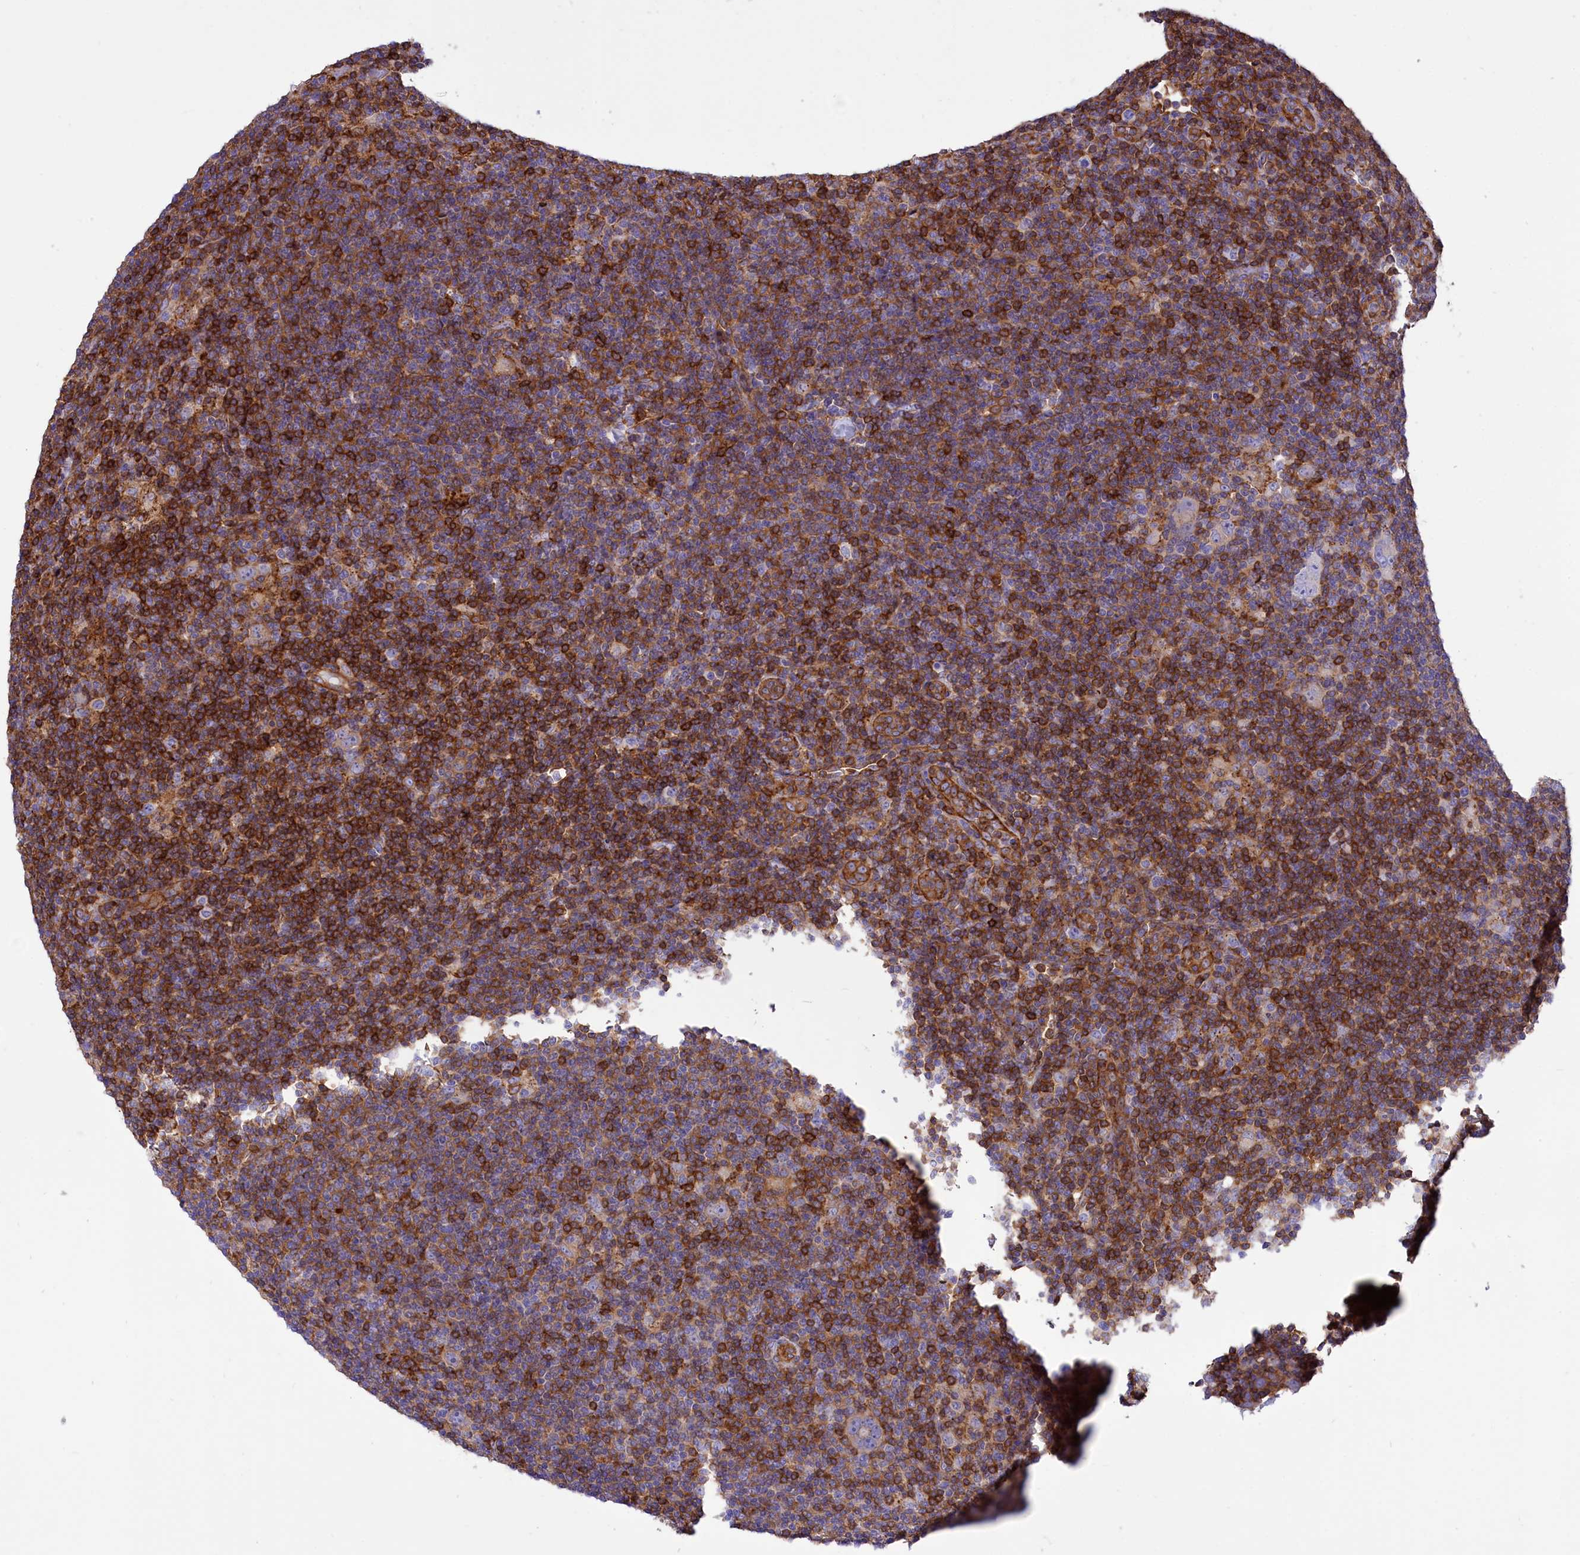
{"staining": {"intensity": "negative", "quantity": "none", "location": "none"}, "tissue": "lymphoma", "cell_type": "Tumor cells", "image_type": "cancer", "snomed": [{"axis": "morphology", "description": "Hodgkin's disease, NOS"}, {"axis": "topography", "description": "Lymph node"}], "caption": "A high-resolution histopathology image shows IHC staining of lymphoma, which reveals no significant positivity in tumor cells. The staining was performed using DAB to visualize the protein expression in brown, while the nuclei were stained in blue with hematoxylin (Magnification: 20x).", "gene": "SEPTIN9", "patient": {"sex": "female", "age": 57}}